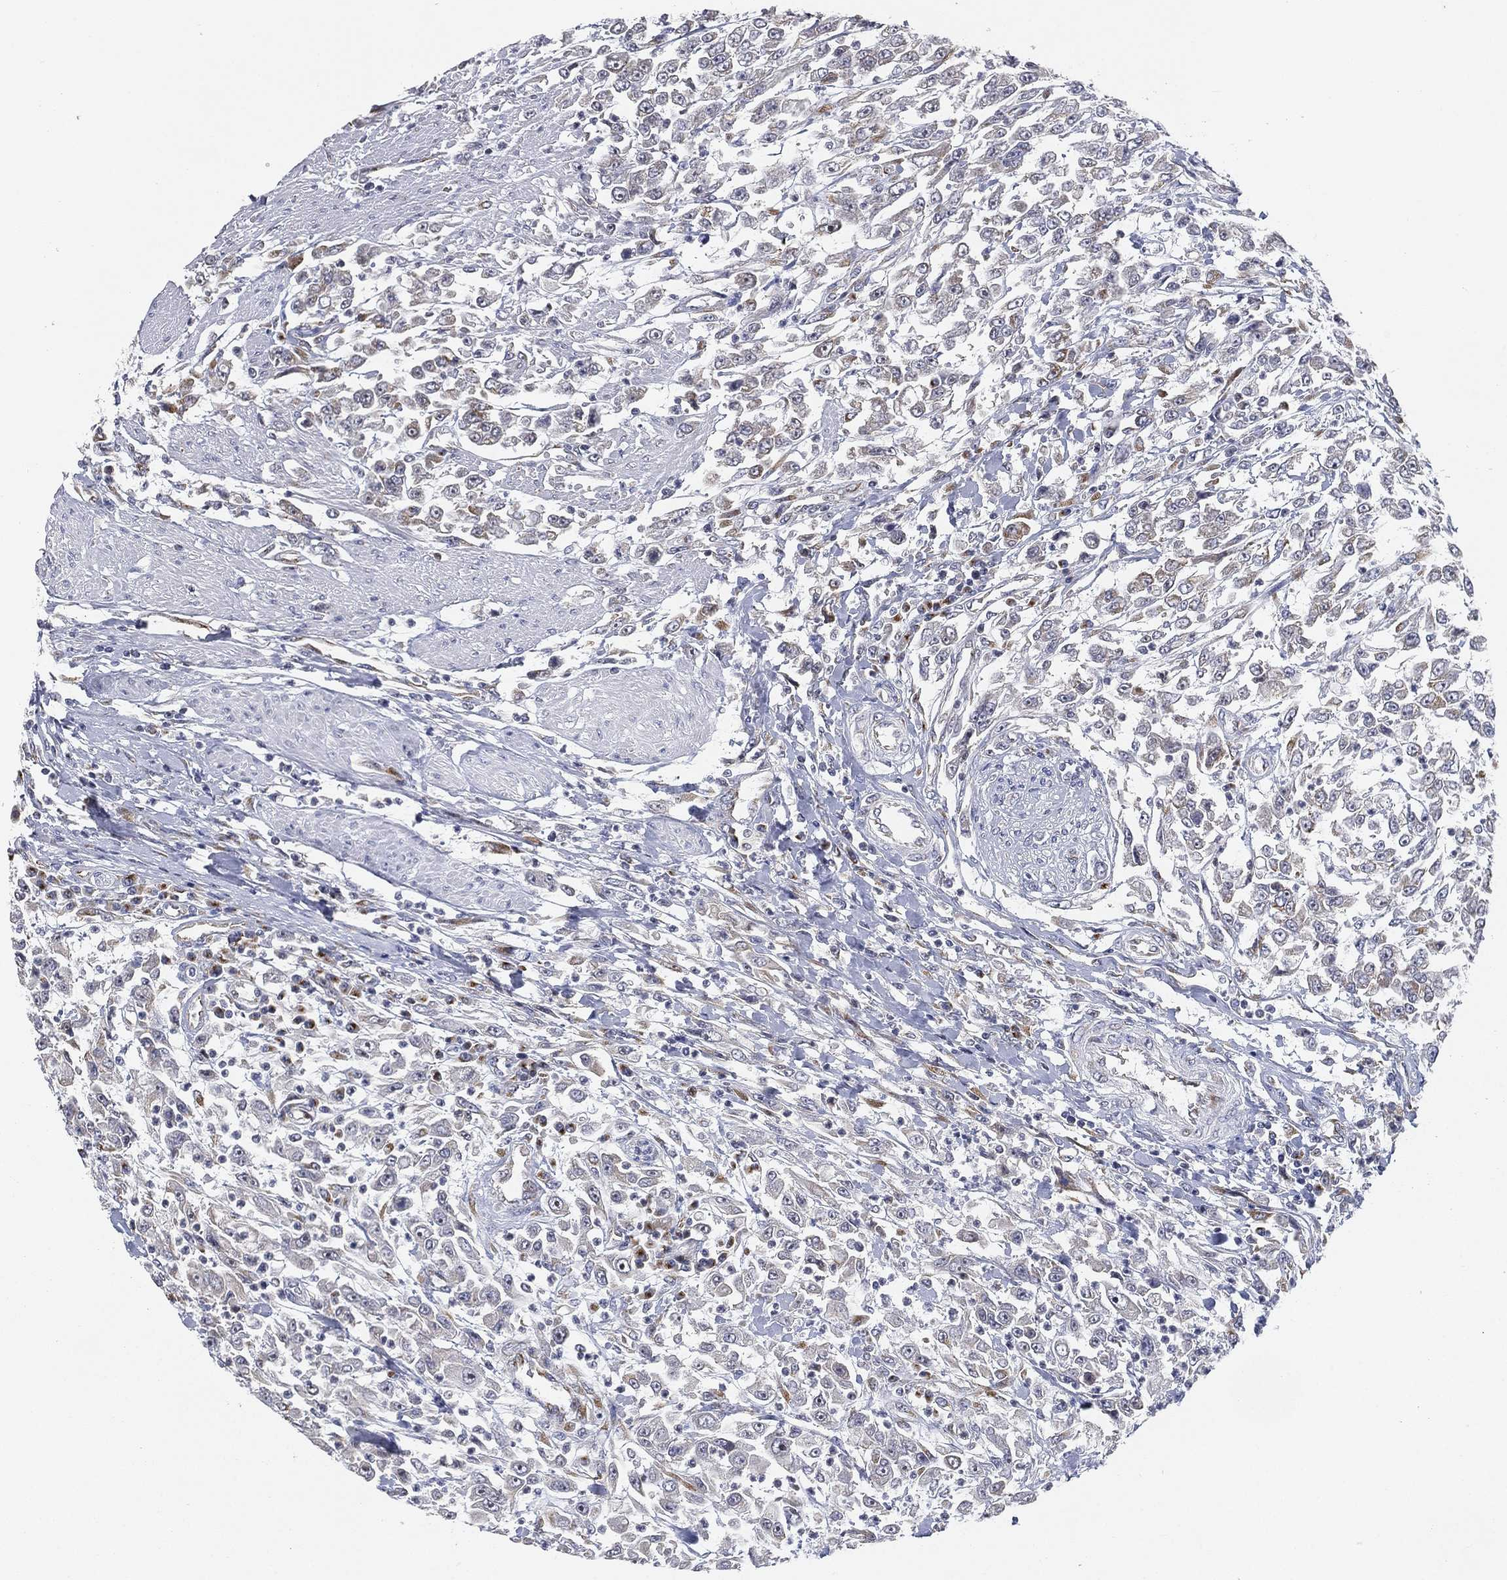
{"staining": {"intensity": "weak", "quantity": "<25%", "location": "cytoplasmic/membranous"}, "tissue": "urothelial cancer", "cell_type": "Tumor cells", "image_type": "cancer", "snomed": [{"axis": "morphology", "description": "Urothelial carcinoma, High grade"}, {"axis": "topography", "description": "Urinary bladder"}], "caption": "Human urothelial carcinoma (high-grade) stained for a protein using immunohistochemistry (IHC) demonstrates no positivity in tumor cells.", "gene": "TICAM1", "patient": {"sex": "male", "age": 46}}